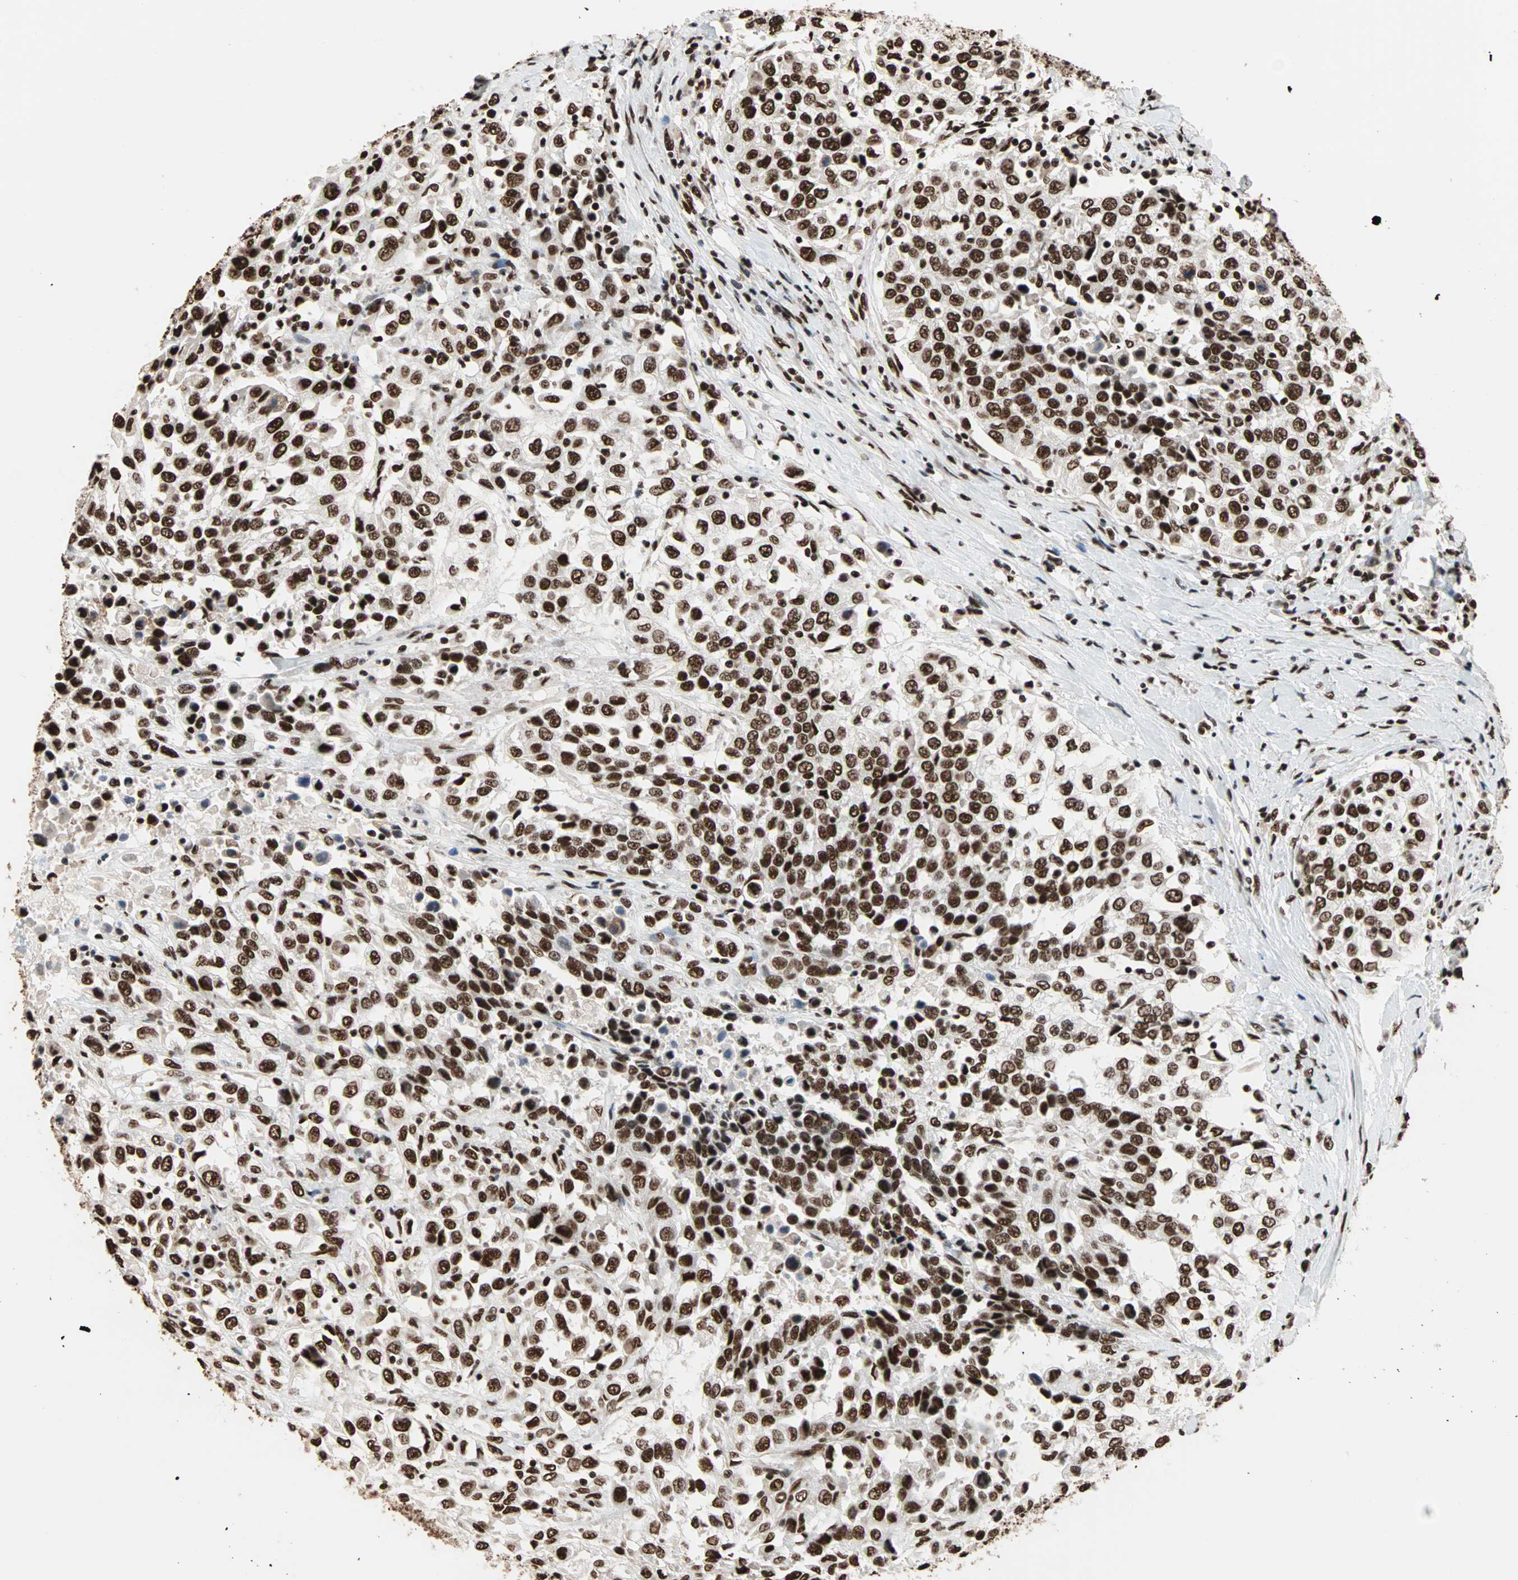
{"staining": {"intensity": "strong", "quantity": ">75%", "location": "nuclear"}, "tissue": "urothelial cancer", "cell_type": "Tumor cells", "image_type": "cancer", "snomed": [{"axis": "morphology", "description": "Urothelial carcinoma, High grade"}, {"axis": "topography", "description": "Urinary bladder"}], "caption": "Urothelial cancer was stained to show a protein in brown. There is high levels of strong nuclear staining in about >75% of tumor cells.", "gene": "ILF2", "patient": {"sex": "female", "age": 80}}